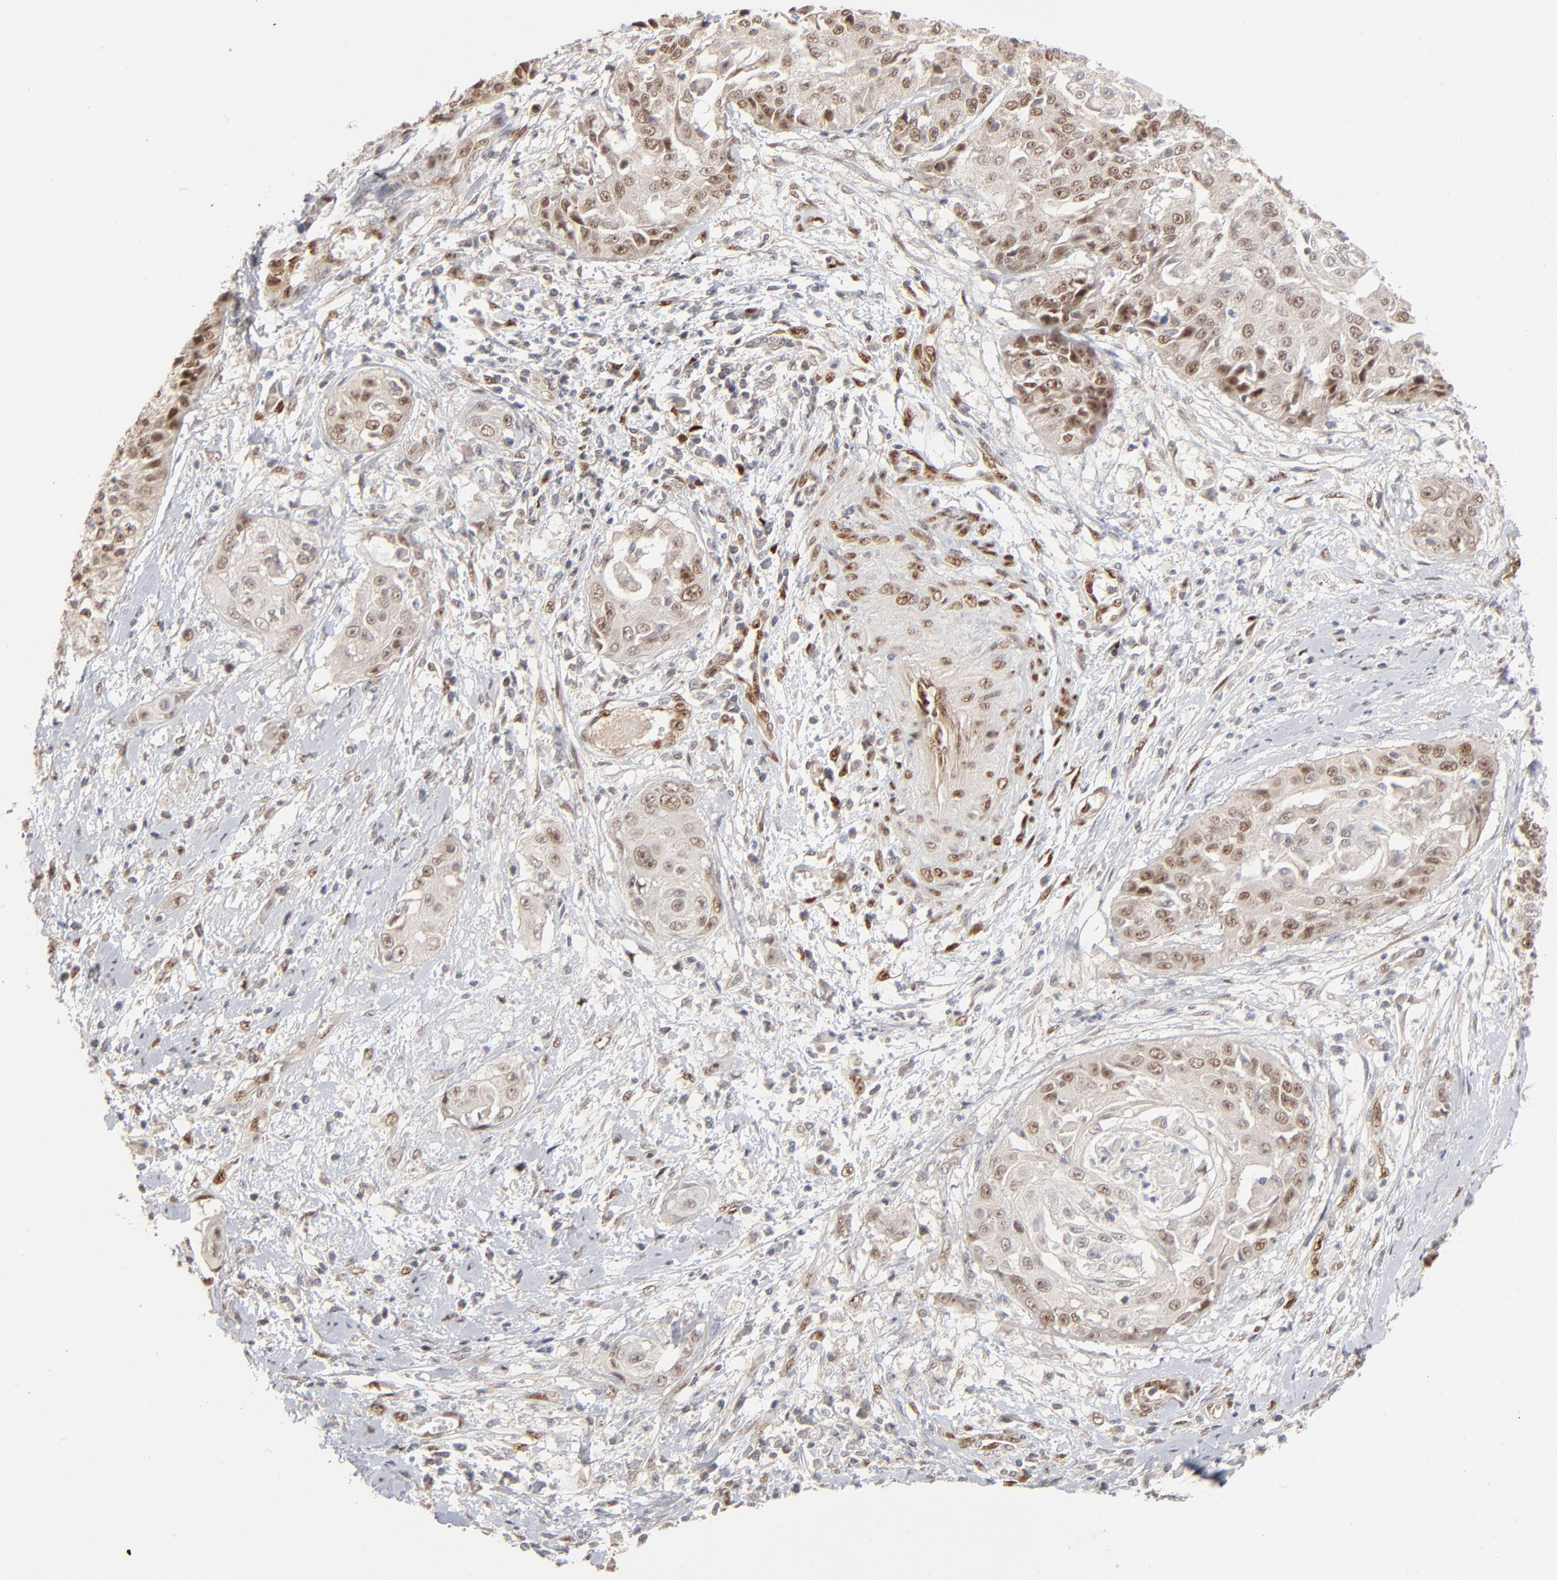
{"staining": {"intensity": "weak", "quantity": "25%-75%", "location": "nuclear"}, "tissue": "cervical cancer", "cell_type": "Tumor cells", "image_type": "cancer", "snomed": [{"axis": "morphology", "description": "Squamous cell carcinoma, NOS"}, {"axis": "topography", "description": "Cervix"}], "caption": "There is low levels of weak nuclear staining in tumor cells of cervical cancer (squamous cell carcinoma), as demonstrated by immunohistochemical staining (brown color).", "gene": "NFIB", "patient": {"sex": "female", "age": 64}}